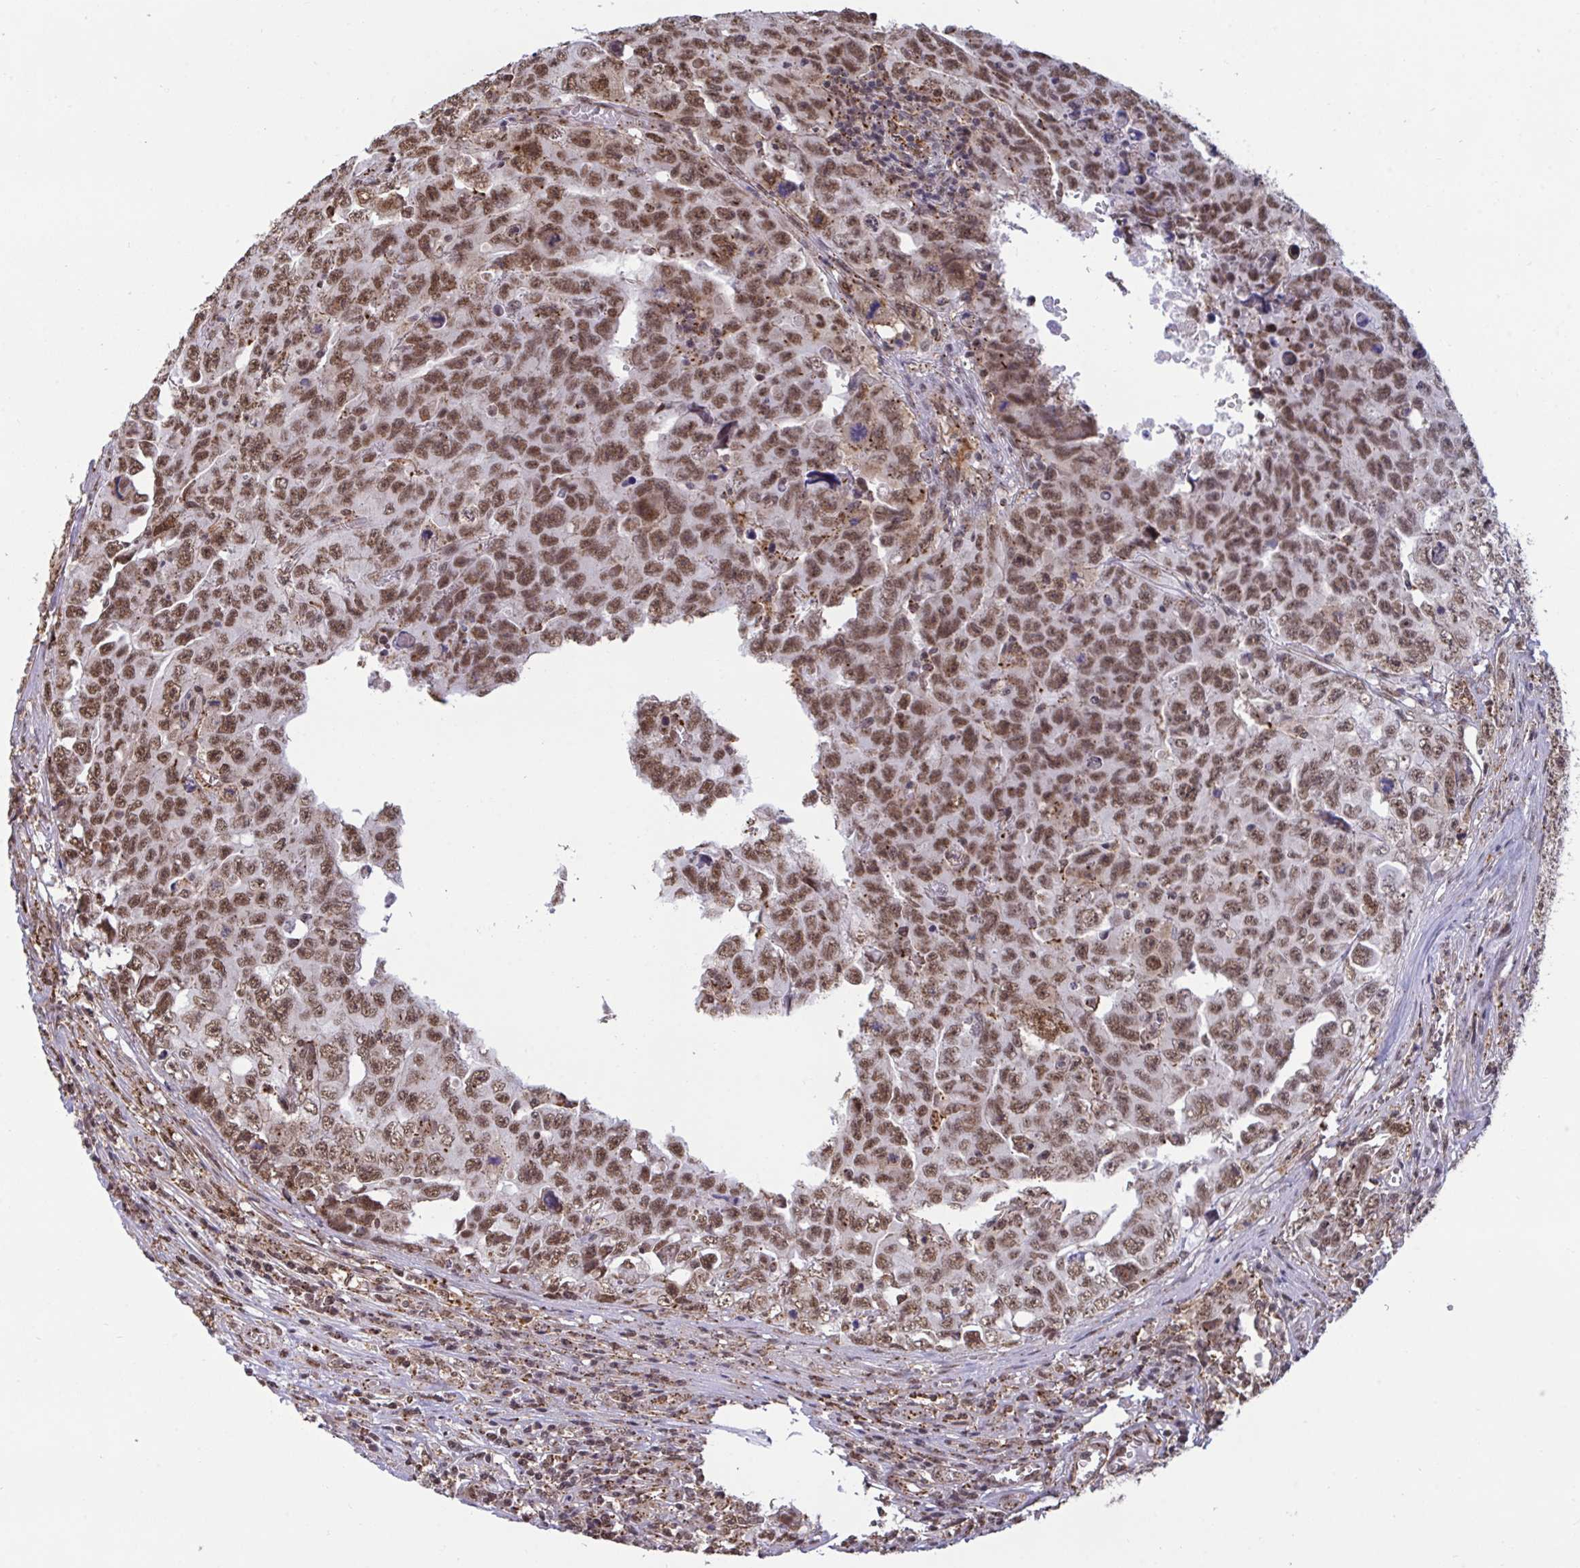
{"staining": {"intensity": "moderate", "quantity": ">75%", "location": "nuclear"}, "tissue": "testis cancer", "cell_type": "Tumor cells", "image_type": "cancer", "snomed": [{"axis": "morphology", "description": "Carcinoma, Embryonal, NOS"}, {"axis": "topography", "description": "Testis"}], "caption": "About >75% of tumor cells in human testis cancer reveal moderate nuclear protein positivity as visualized by brown immunohistochemical staining.", "gene": "PUF60", "patient": {"sex": "male", "age": 24}}